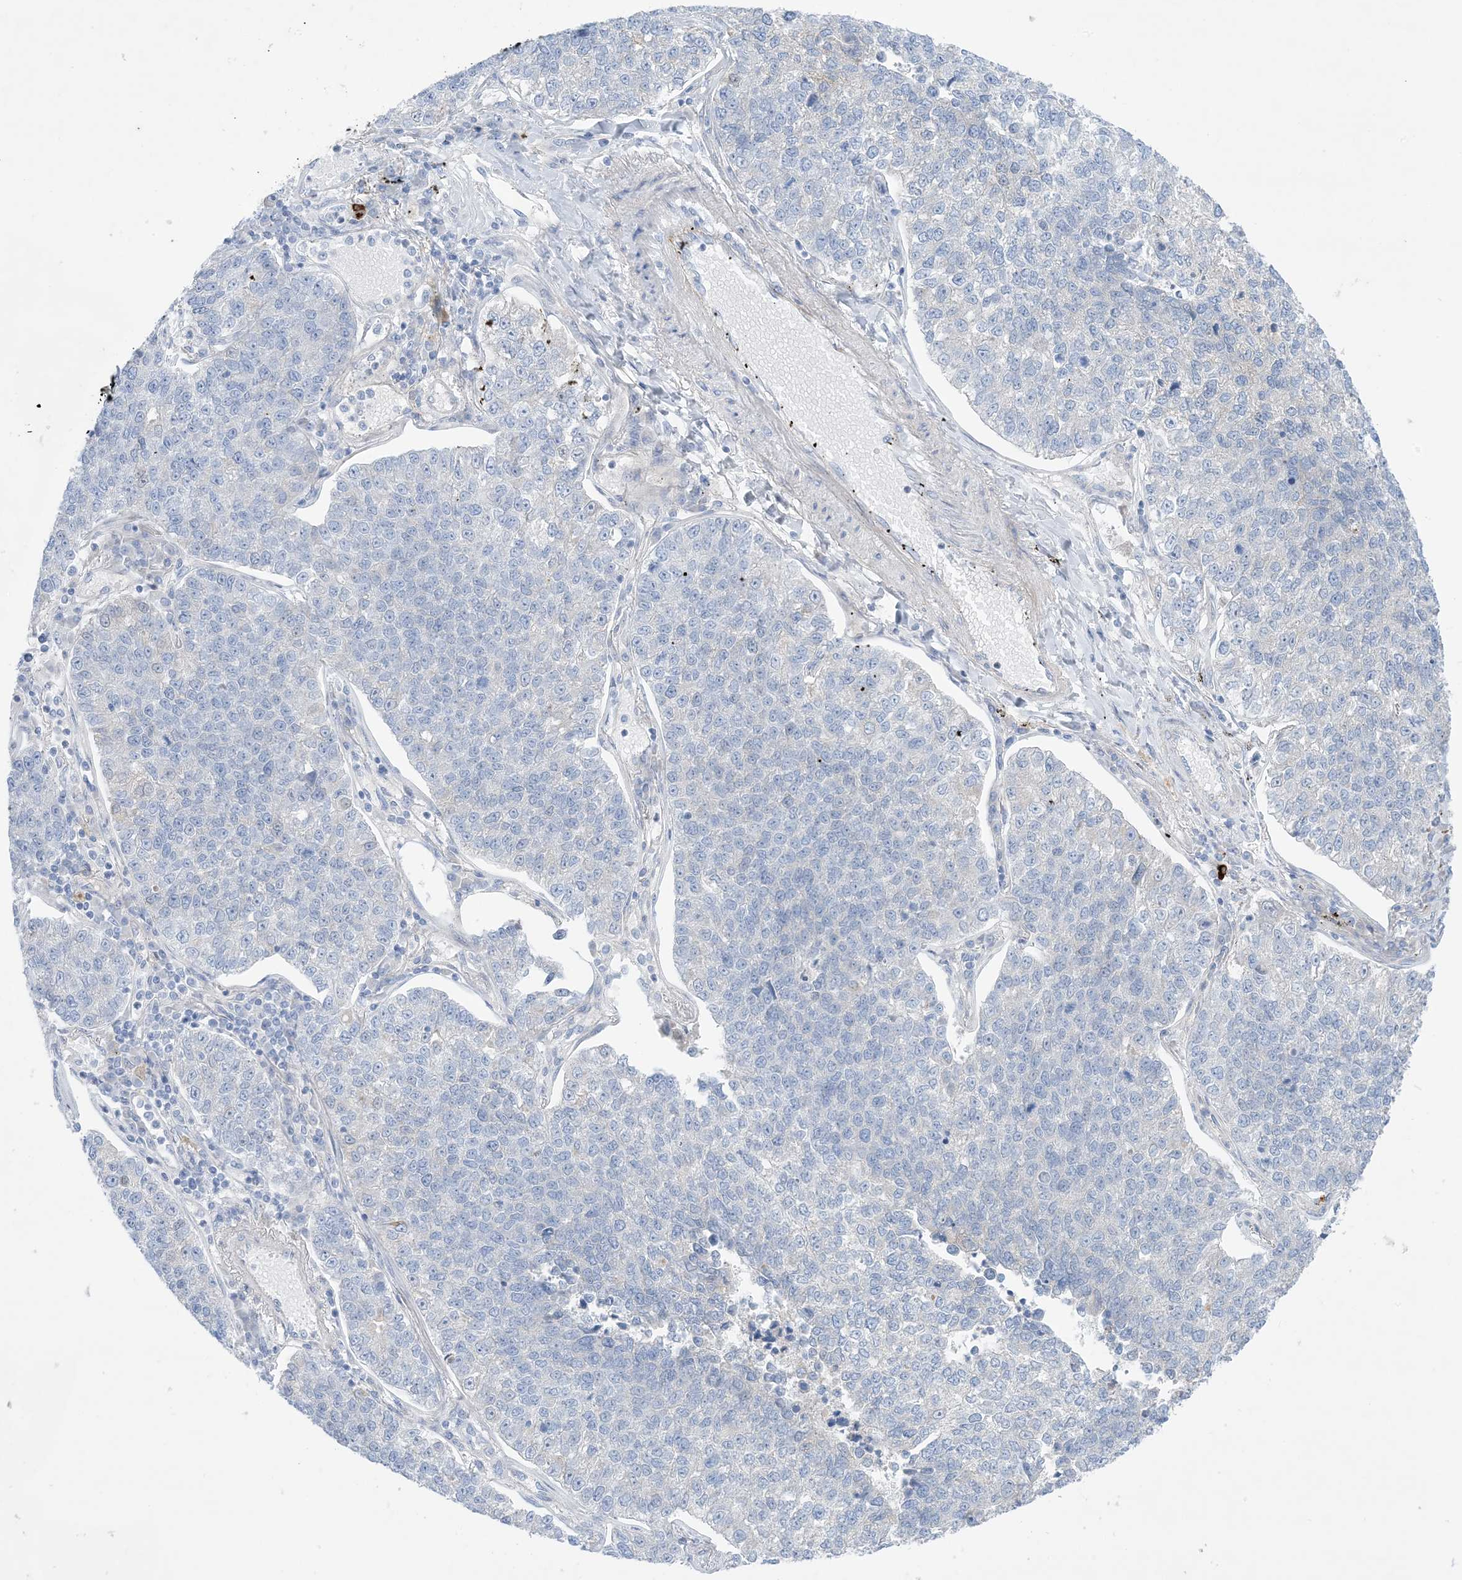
{"staining": {"intensity": "negative", "quantity": "none", "location": "none"}, "tissue": "lung cancer", "cell_type": "Tumor cells", "image_type": "cancer", "snomed": [{"axis": "morphology", "description": "Adenocarcinoma, NOS"}, {"axis": "topography", "description": "Lung"}], "caption": "This is an immunohistochemistry (IHC) micrograph of human lung adenocarcinoma. There is no positivity in tumor cells.", "gene": "ATP11C", "patient": {"sex": "male", "age": 49}}